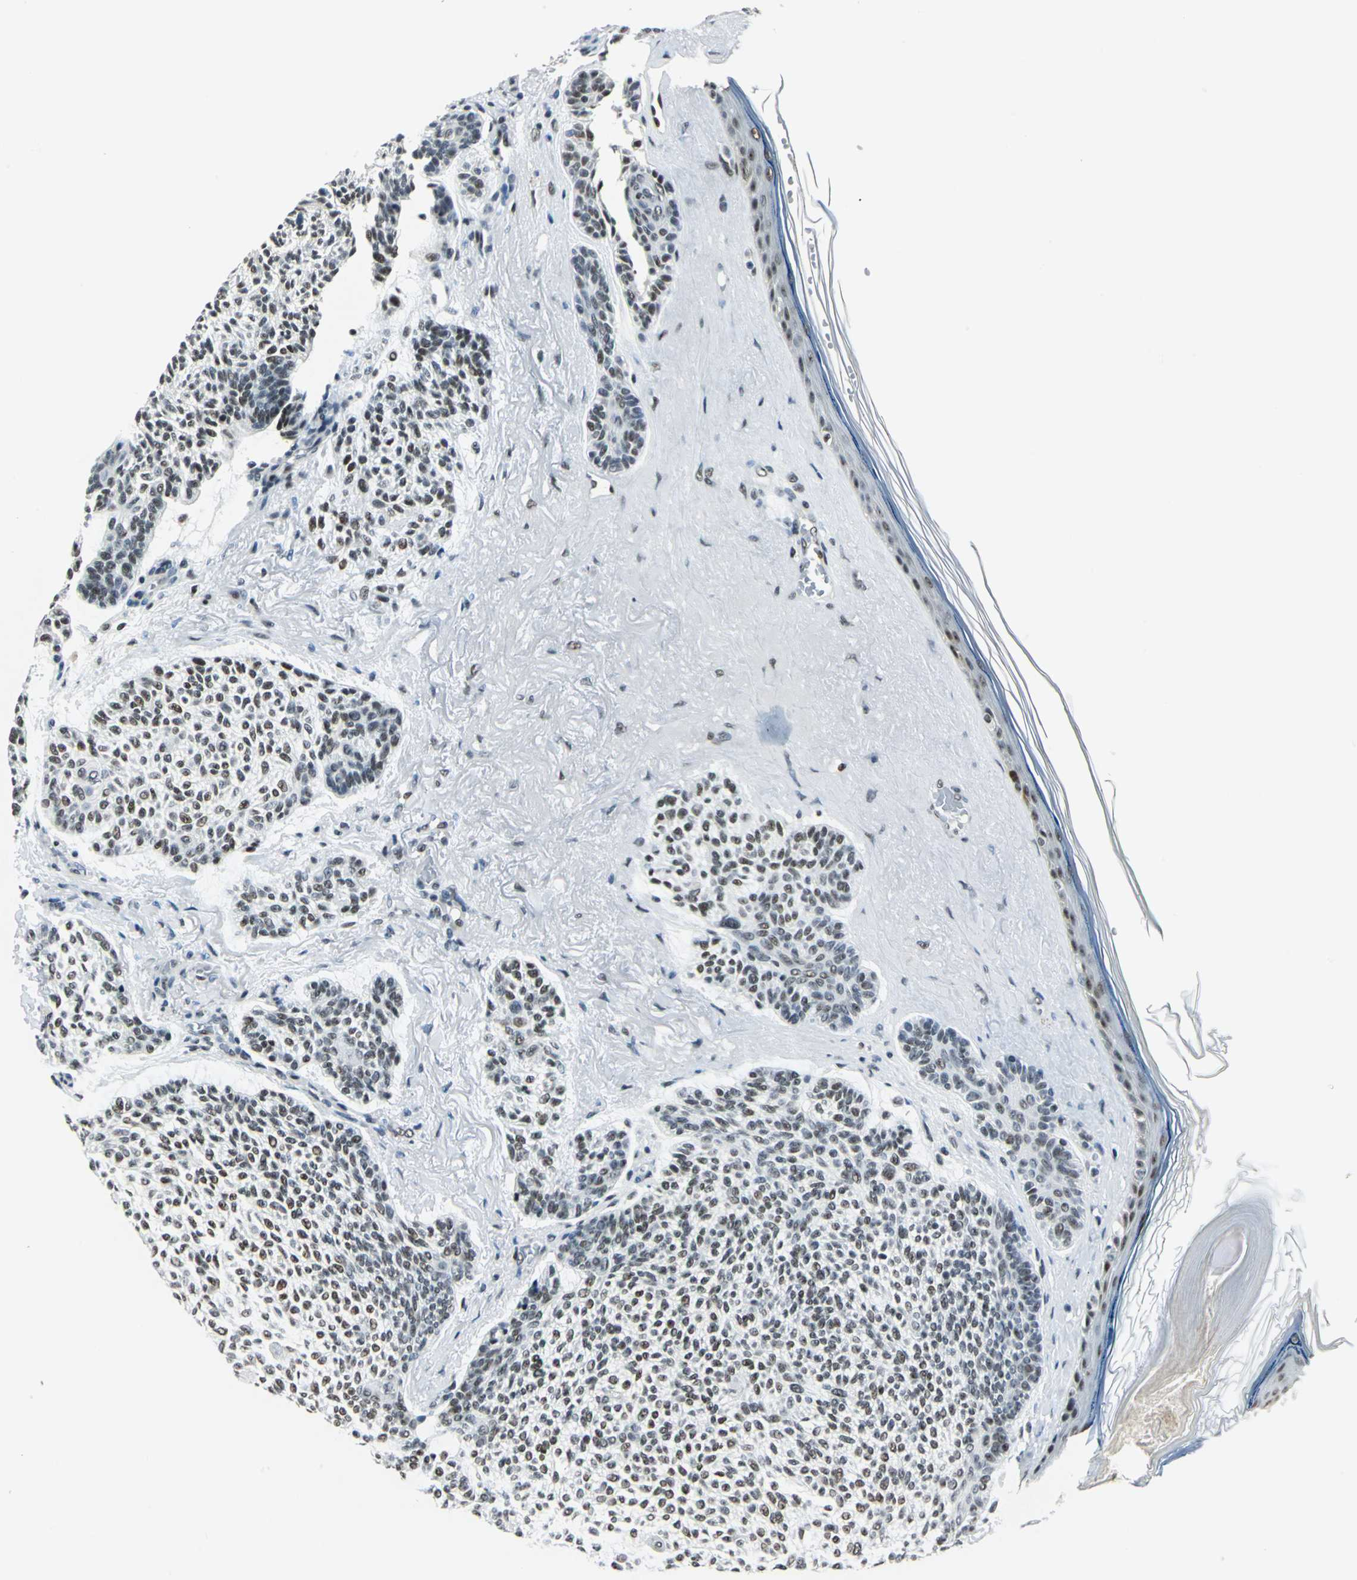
{"staining": {"intensity": "moderate", "quantity": ">75%", "location": "nuclear"}, "tissue": "skin cancer", "cell_type": "Tumor cells", "image_type": "cancer", "snomed": [{"axis": "morphology", "description": "Normal tissue, NOS"}, {"axis": "morphology", "description": "Basal cell carcinoma"}, {"axis": "topography", "description": "Skin"}], "caption": "This histopathology image demonstrates immunohistochemistry (IHC) staining of skin basal cell carcinoma, with medium moderate nuclear positivity in about >75% of tumor cells.", "gene": "KAT6B", "patient": {"sex": "female", "age": 70}}